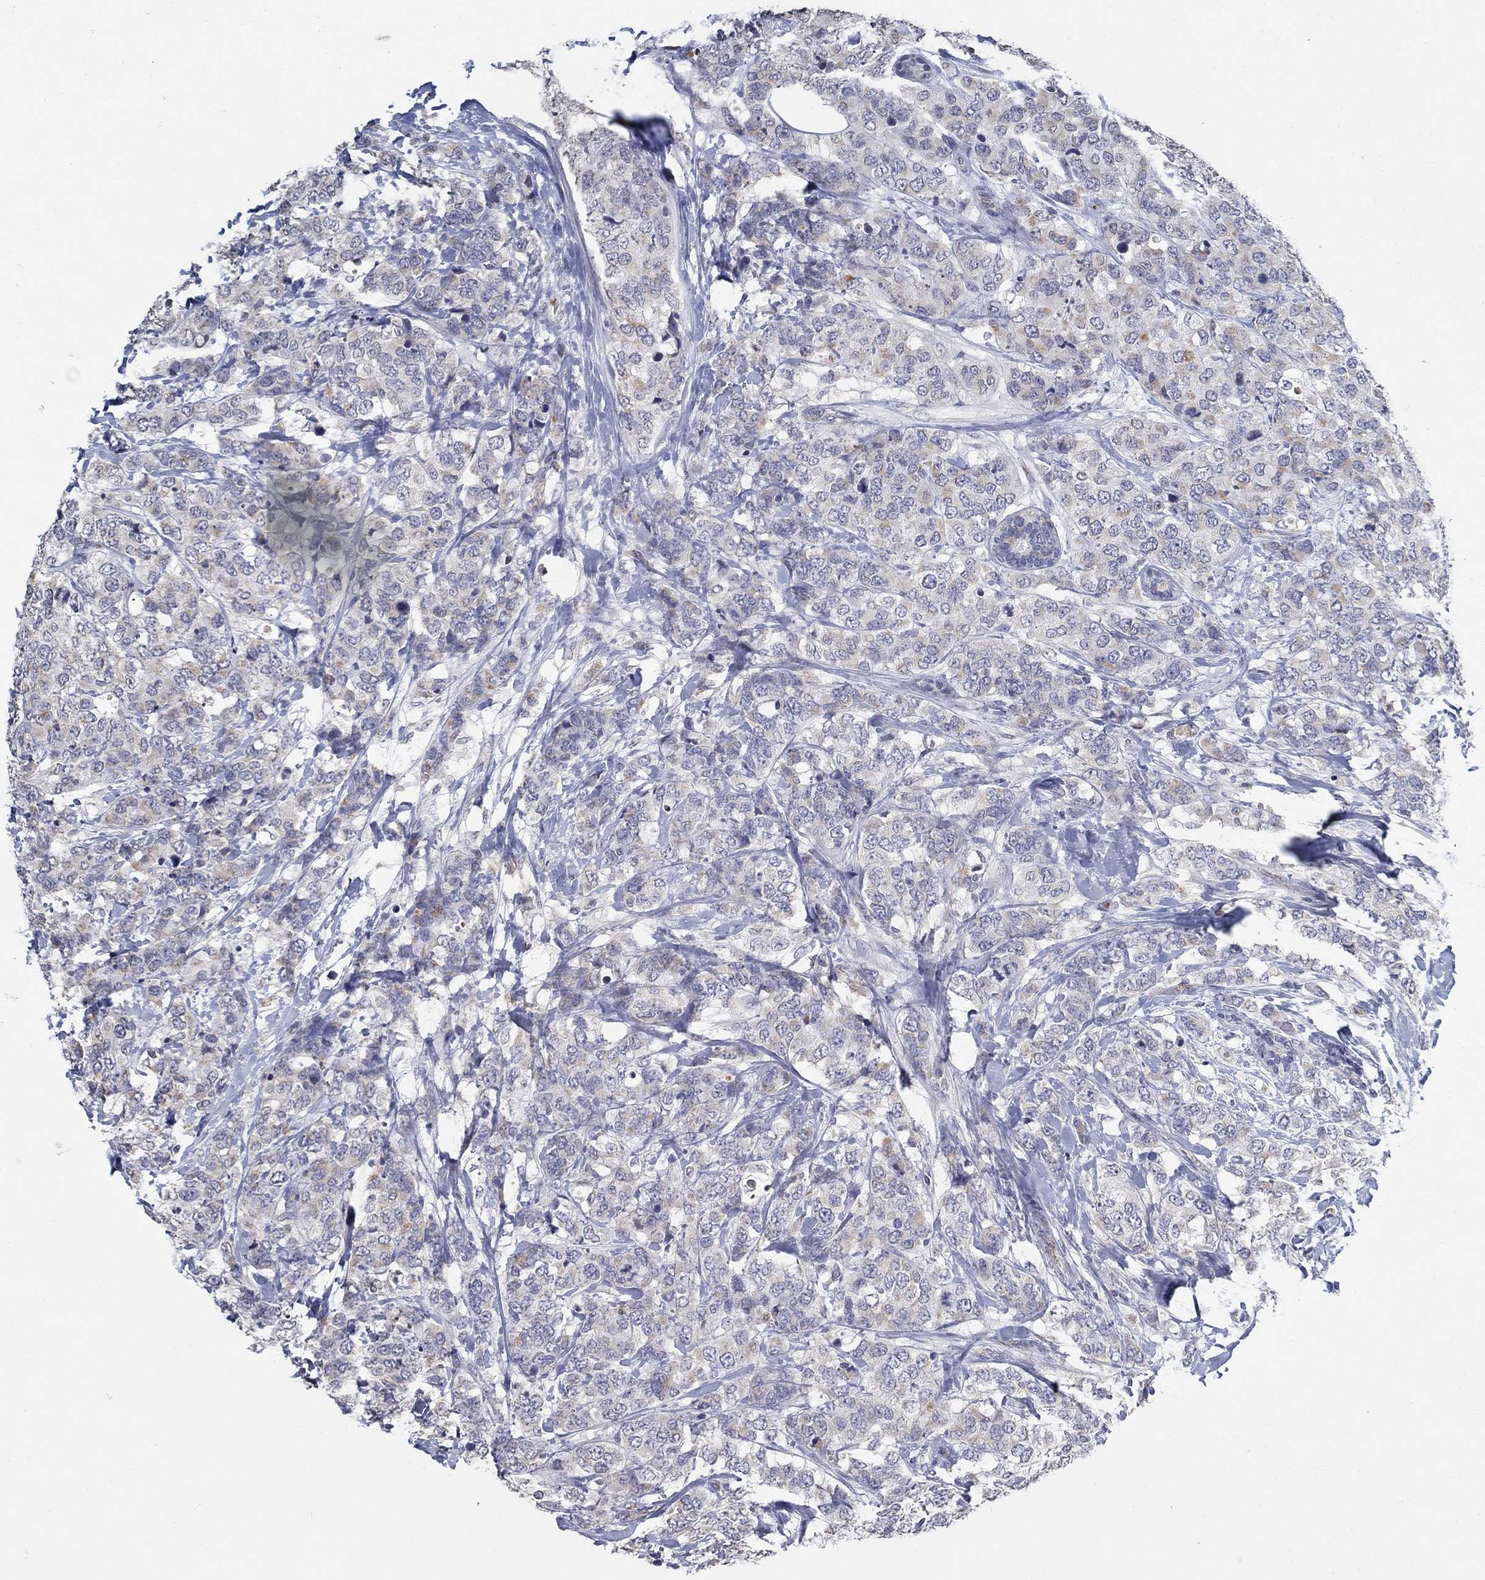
{"staining": {"intensity": "weak", "quantity": "<25%", "location": "cytoplasmic/membranous"}, "tissue": "breast cancer", "cell_type": "Tumor cells", "image_type": "cancer", "snomed": [{"axis": "morphology", "description": "Lobular carcinoma"}, {"axis": "topography", "description": "Breast"}], "caption": "Histopathology image shows no protein positivity in tumor cells of breast cancer tissue.", "gene": "TINAG", "patient": {"sex": "female", "age": 59}}